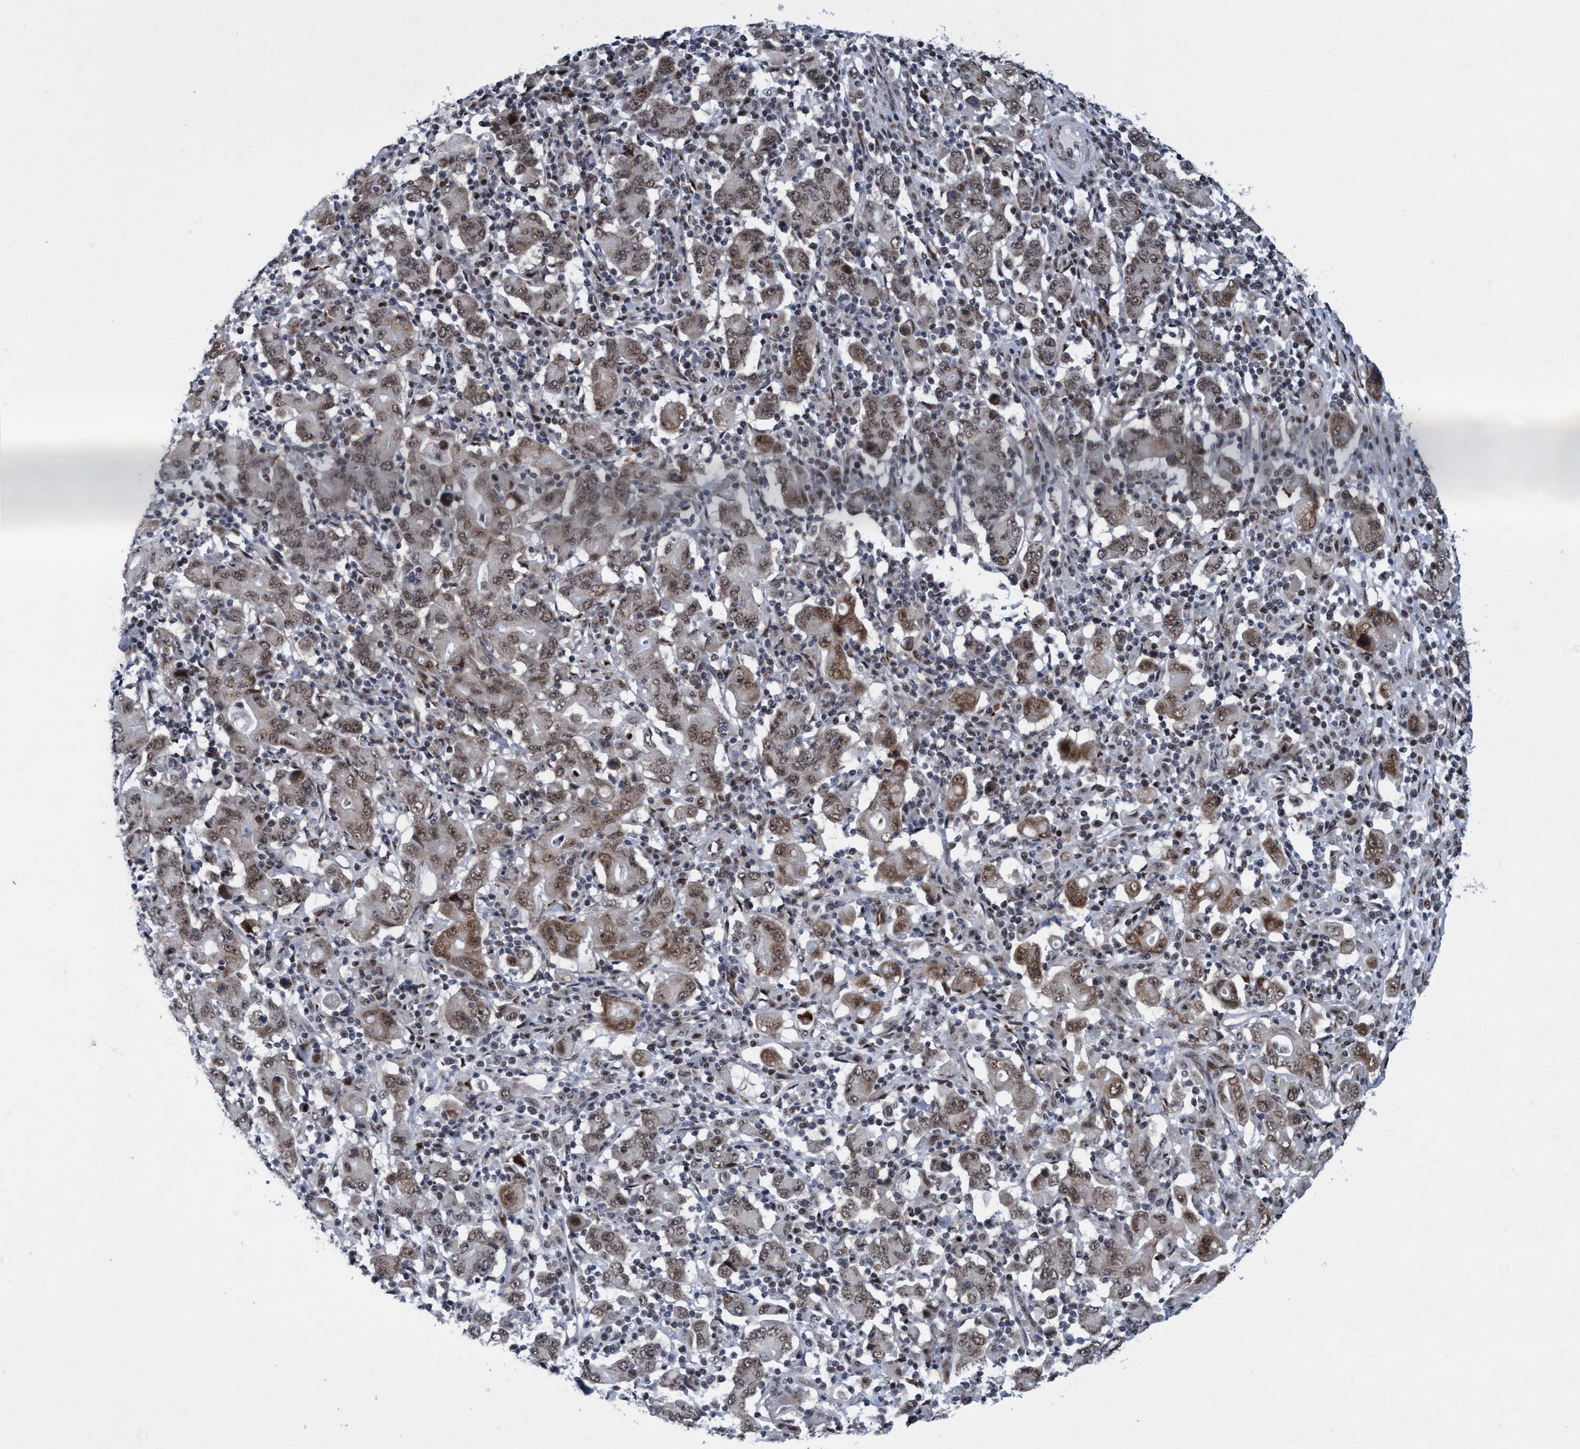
{"staining": {"intensity": "weak", "quantity": ">75%", "location": "cytoplasmic/membranous,nuclear"}, "tissue": "stomach cancer", "cell_type": "Tumor cells", "image_type": "cancer", "snomed": [{"axis": "morphology", "description": "Adenocarcinoma, NOS"}, {"axis": "topography", "description": "Stomach, upper"}], "caption": "The photomicrograph shows staining of adenocarcinoma (stomach), revealing weak cytoplasmic/membranous and nuclear protein positivity (brown color) within tumor cells. (DAB (3,3'-diaminobenzidine) IHC with brightfield microscopy, high magnification).", "gene": "GLT6D1", "patient": {"sex": "male", "age": 69}}